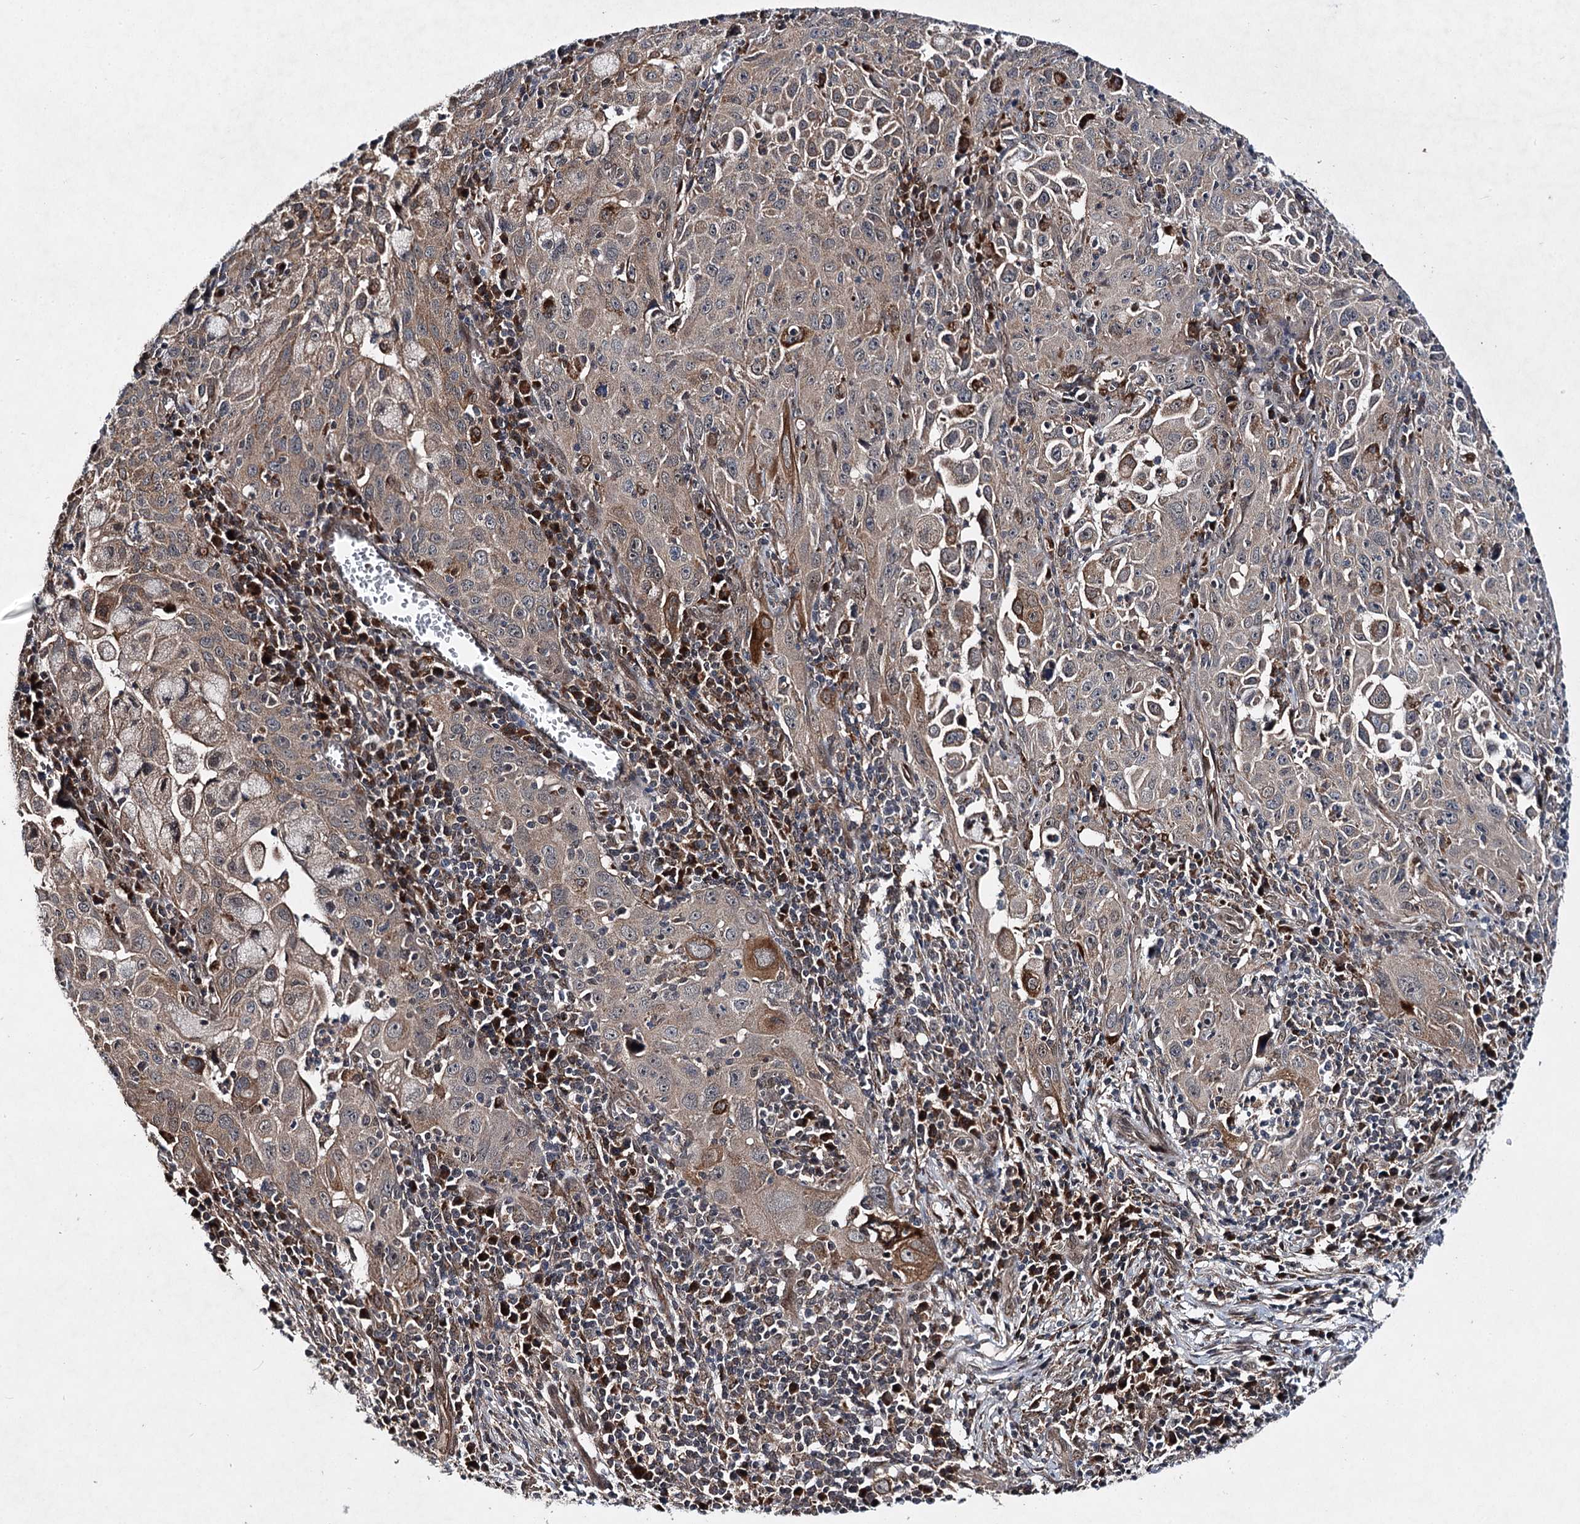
{"staining": {"intensity": "moderate", "quantity": "25%-75%", "location": "cytoplasmic/membranous"}, "tissue": "cervical cancer", "cell_type": "Tumor cells", "image_type": "cancer", "snomed": [{"axis": "morphology", "description": "Squamous cell carcinoma, NOS"}, {"axis": "topography", "description": "Cervix"}], "caption": "Squamous cell carcinoma (cervical) stained with IHC exhibits moderate cytoplasmic/membranous positivity in approximately 25%-75% of tumor cells.", "gene": "MSANTD2", "patient": {"sex": "female", "age": 42}}